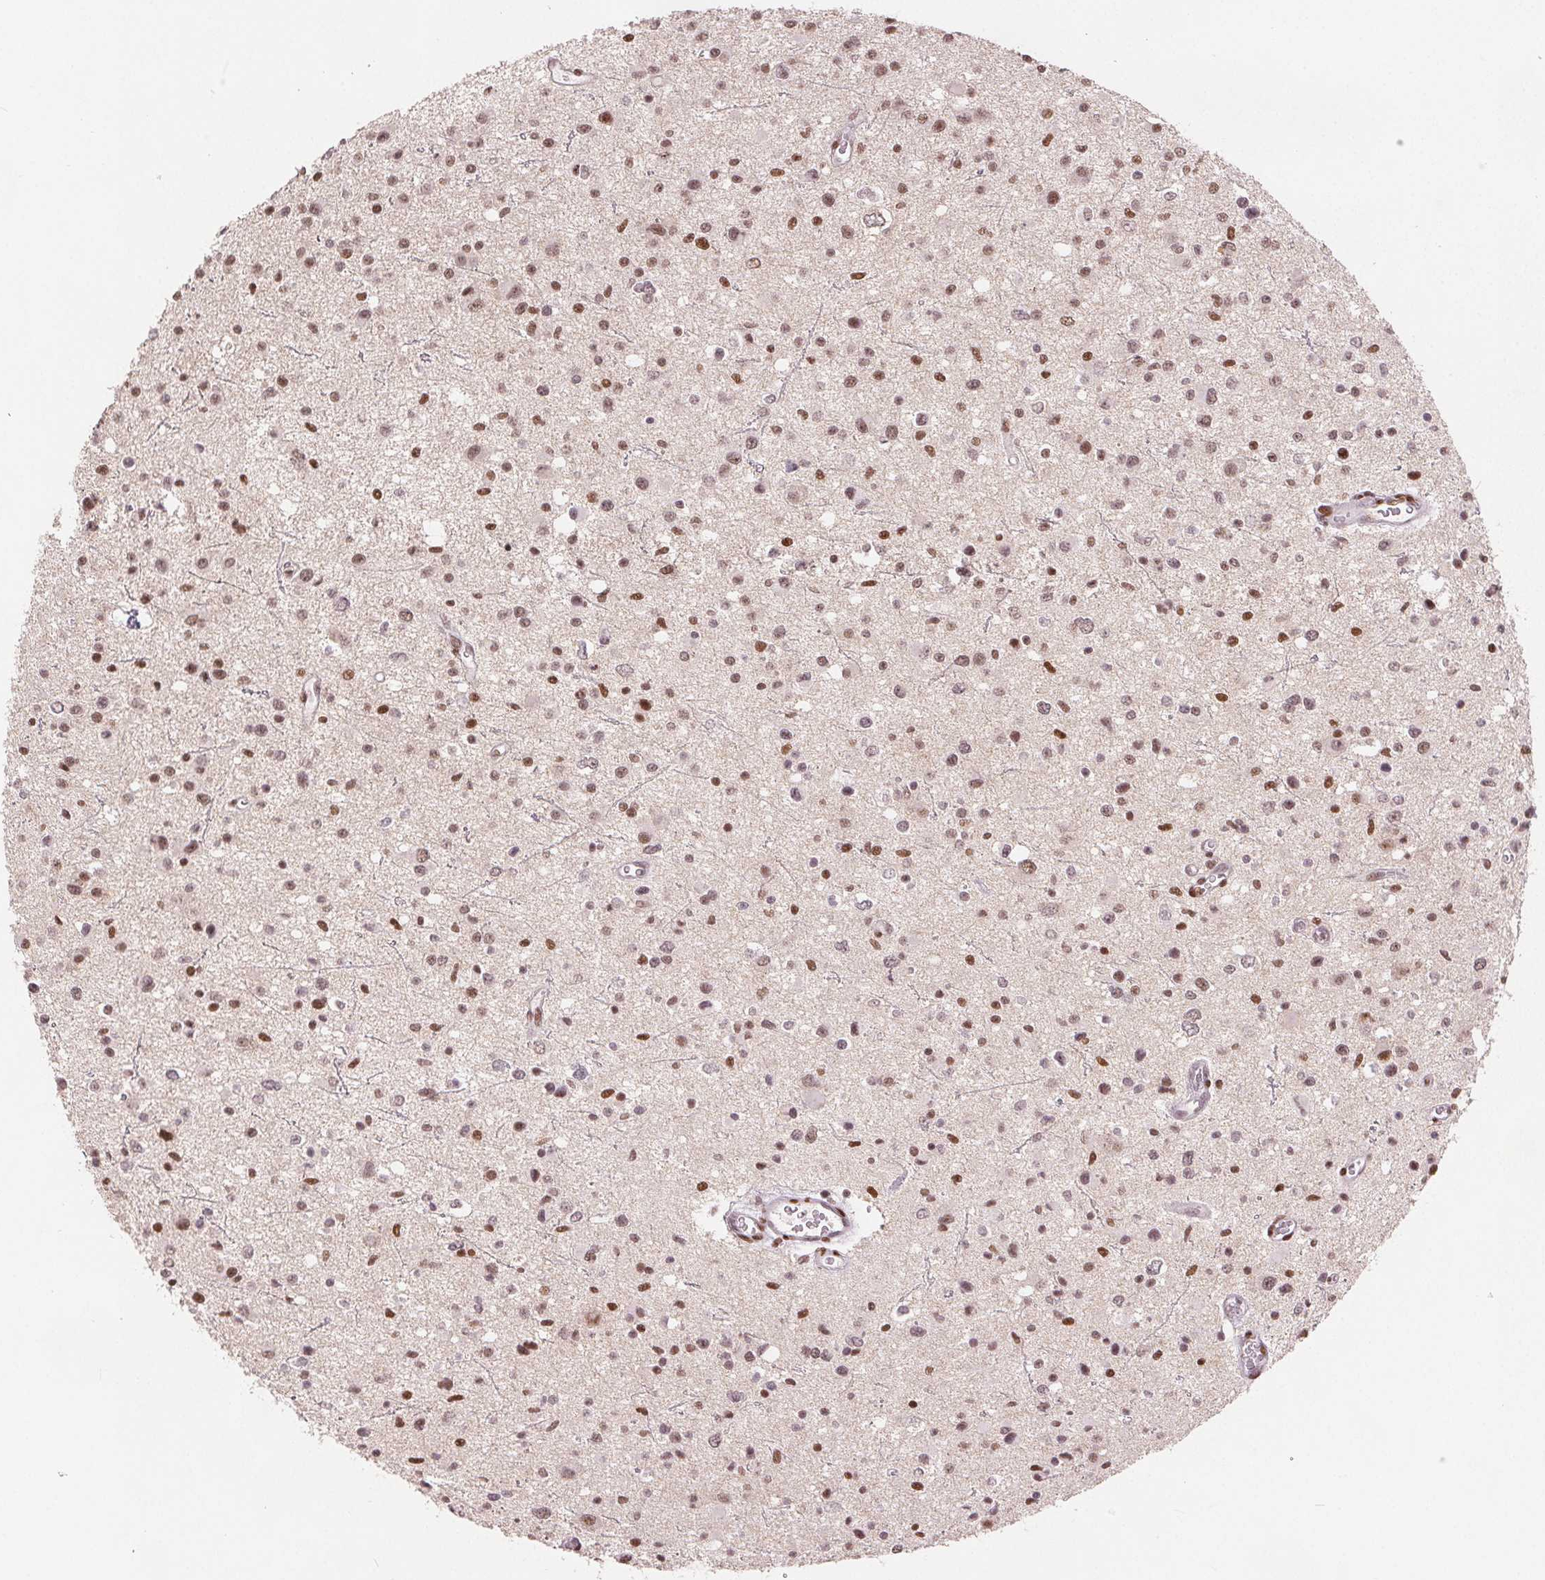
{"staining": {"intensity": "moderate", "quantity": ">75%", "location": "nuclear"}, "tissue": "glioma", "cell_type": "Tumor cells", "image_type": "cancer", "snomed": [{"axis": "morphology", "description": "Glioma, malignant, Low grade"}, {"axis": "topography", "description": "Brain"}], "caption": "Tumor cells demonstrate moderate nuclear staining in about >75% of cells in malignant glioma (low-grade). The staining is performed using DAB brown chromogen to label protein expression. The nuclei are counter-stained blue using hematoxylin.", "gene": "ZNF703", "patient": {"sex": "male", "age": 43}}